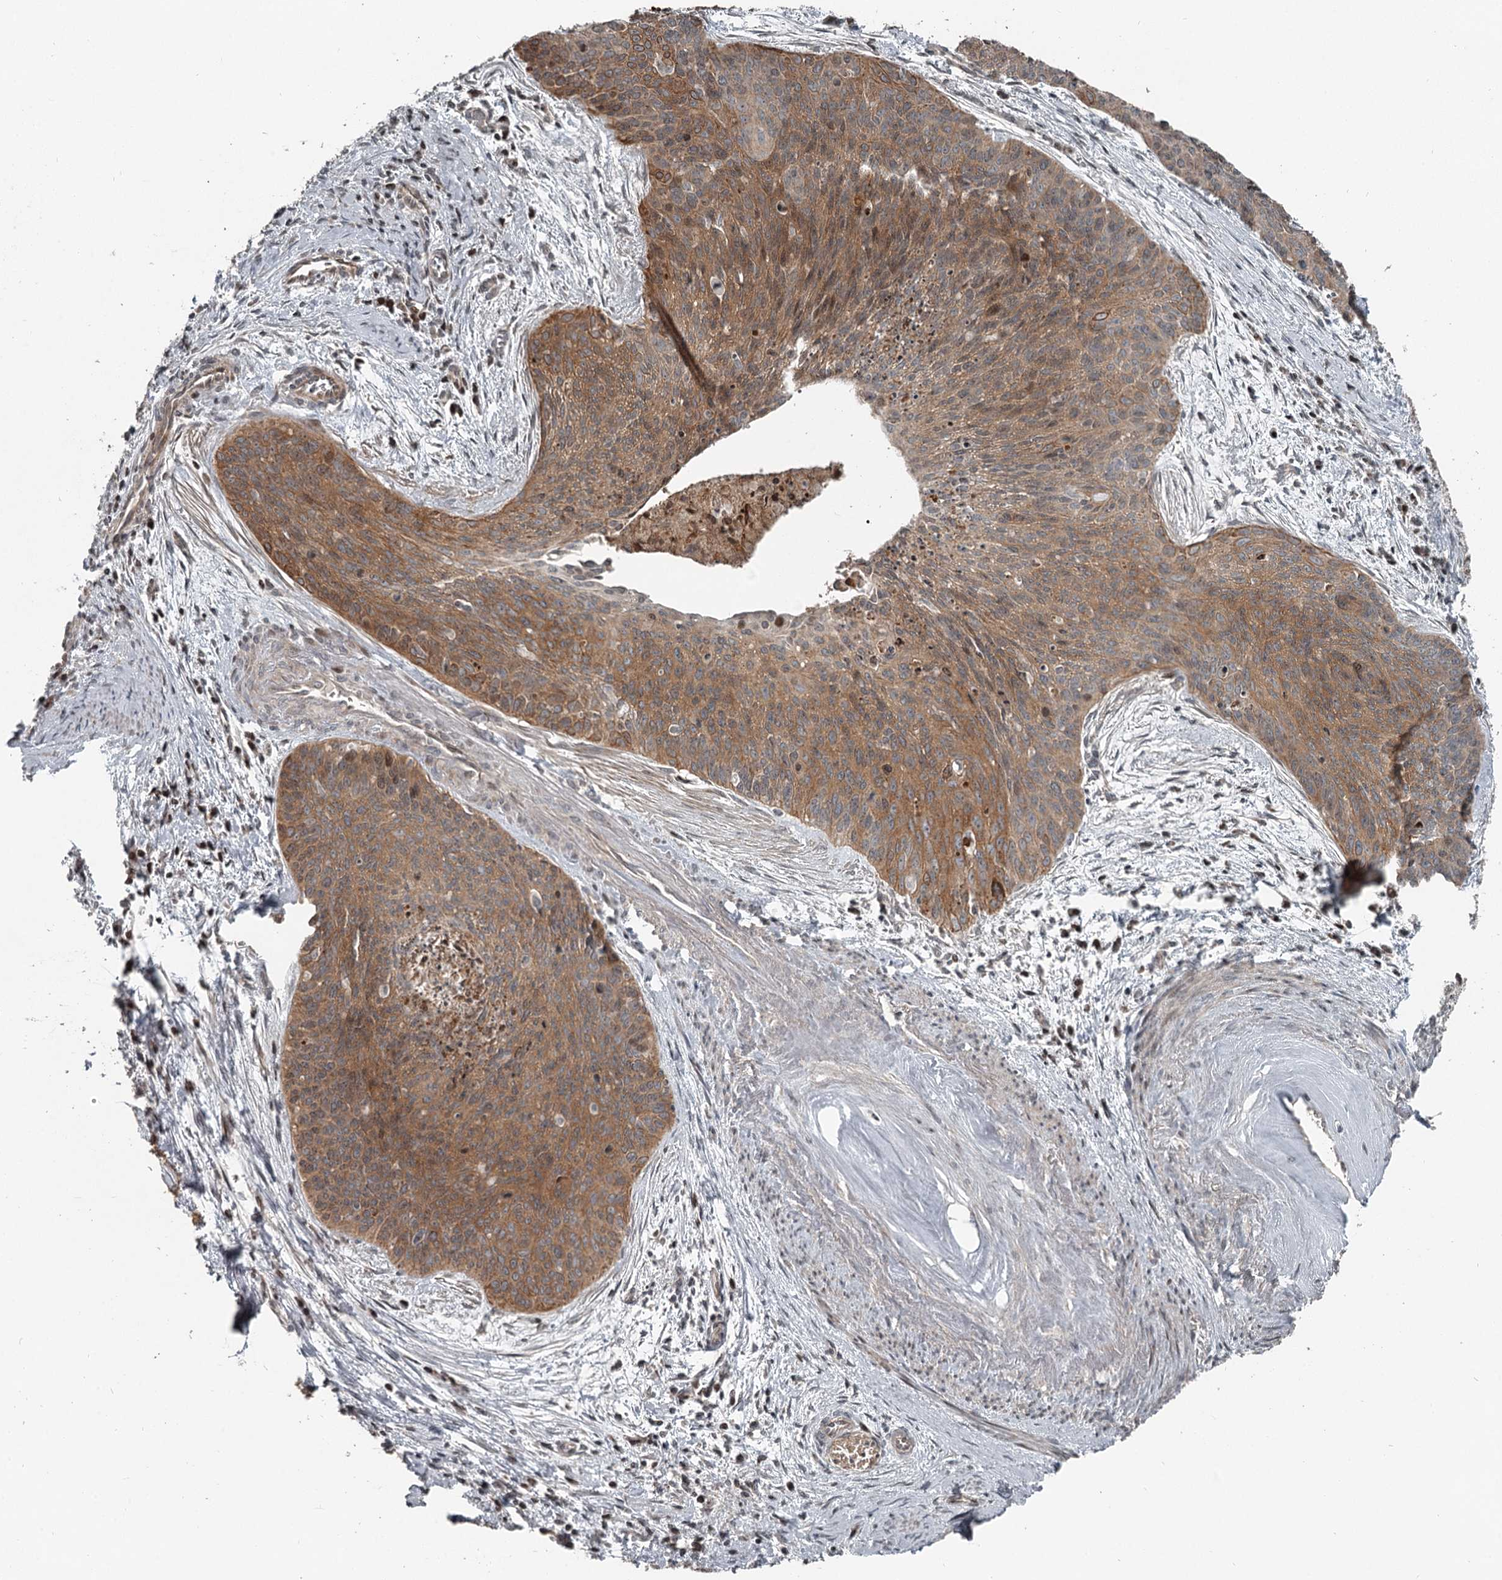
{"staining": {"intensity": "moderate", "quantity": ">75%", "location": "cytoplasmic/membranous"}, "tissue": "cervical cancer", "cell_type": "Tumor cells", "image_type": "cancer", "snomed": [{"axis": "morphology", "description": "Squamous cell carcinoma, NOS"}, {"axis": "topography", "description": "Cervix"}], "caption": "Protein expression analysis of squamous cell carcinoma (cervical) exhibits moderate cytoplasmic/membranous positivity in approximately >75% of tumor cells. (Stains: DAB in brown, nuclei in blue, Microscopy: brightfield microscopy at high magnification).", "gene": "RASSF8", "patient": {"sex": "female", "age": 55}}